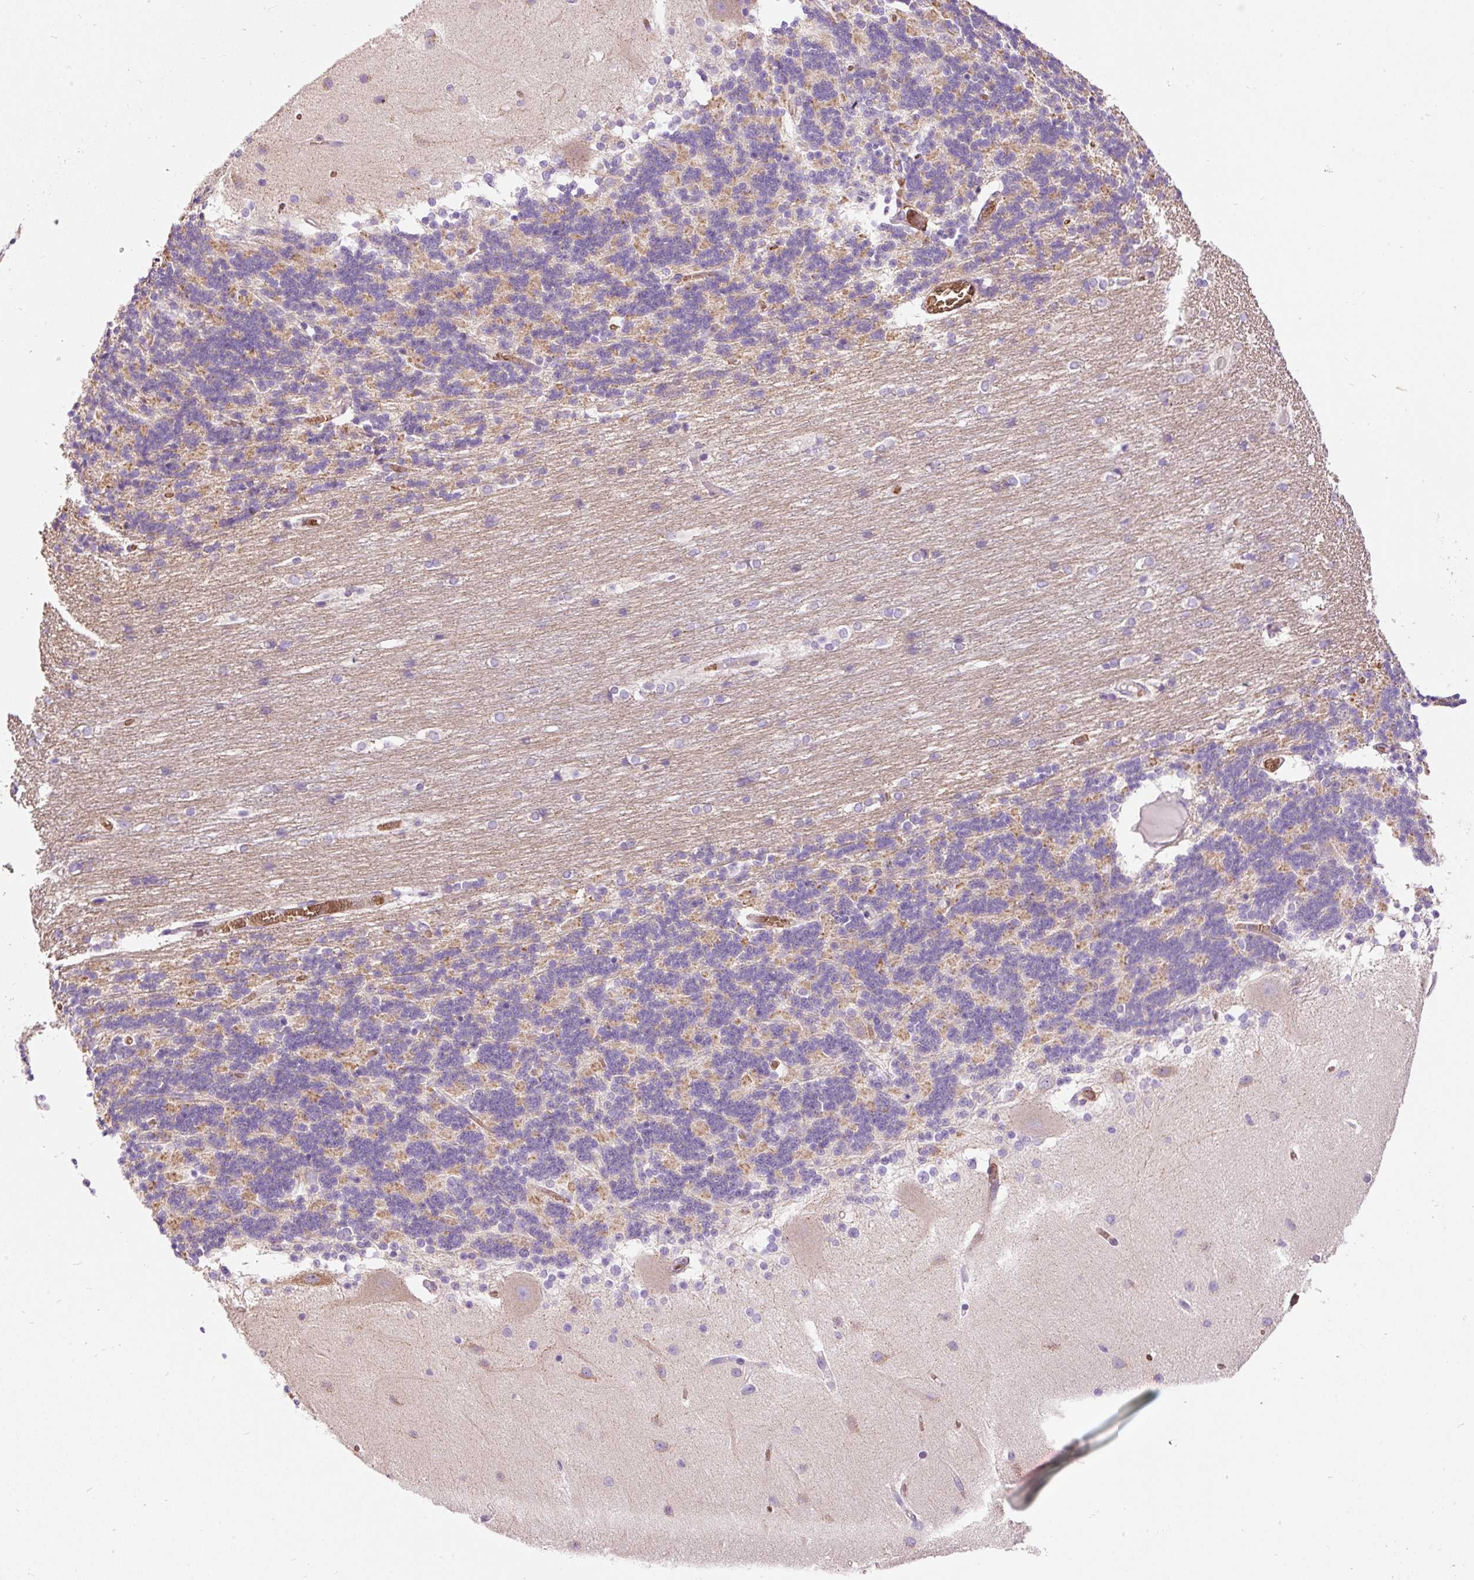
{"staining": {"intensity": "moderate", "quantity": "25%-75%", "location": "cytoplasmic/membranous"}, "tissue": "cerebellum", "cell_type": "Cells in granular layer", "image_type": "normal", "snomed": [{"axis": "morphology", "description": "Normal tissue, NOS"}, {"axis": "topography", "description": "Cerebellum"}], "caption": "Cells in granular layer reveal moderate cytoplasmic/membranous expression in approximately 25%-75% of cells in normal cerebellum.", "gene": "PRRC2A", "patient": {"sex": "female", "age": 54}}